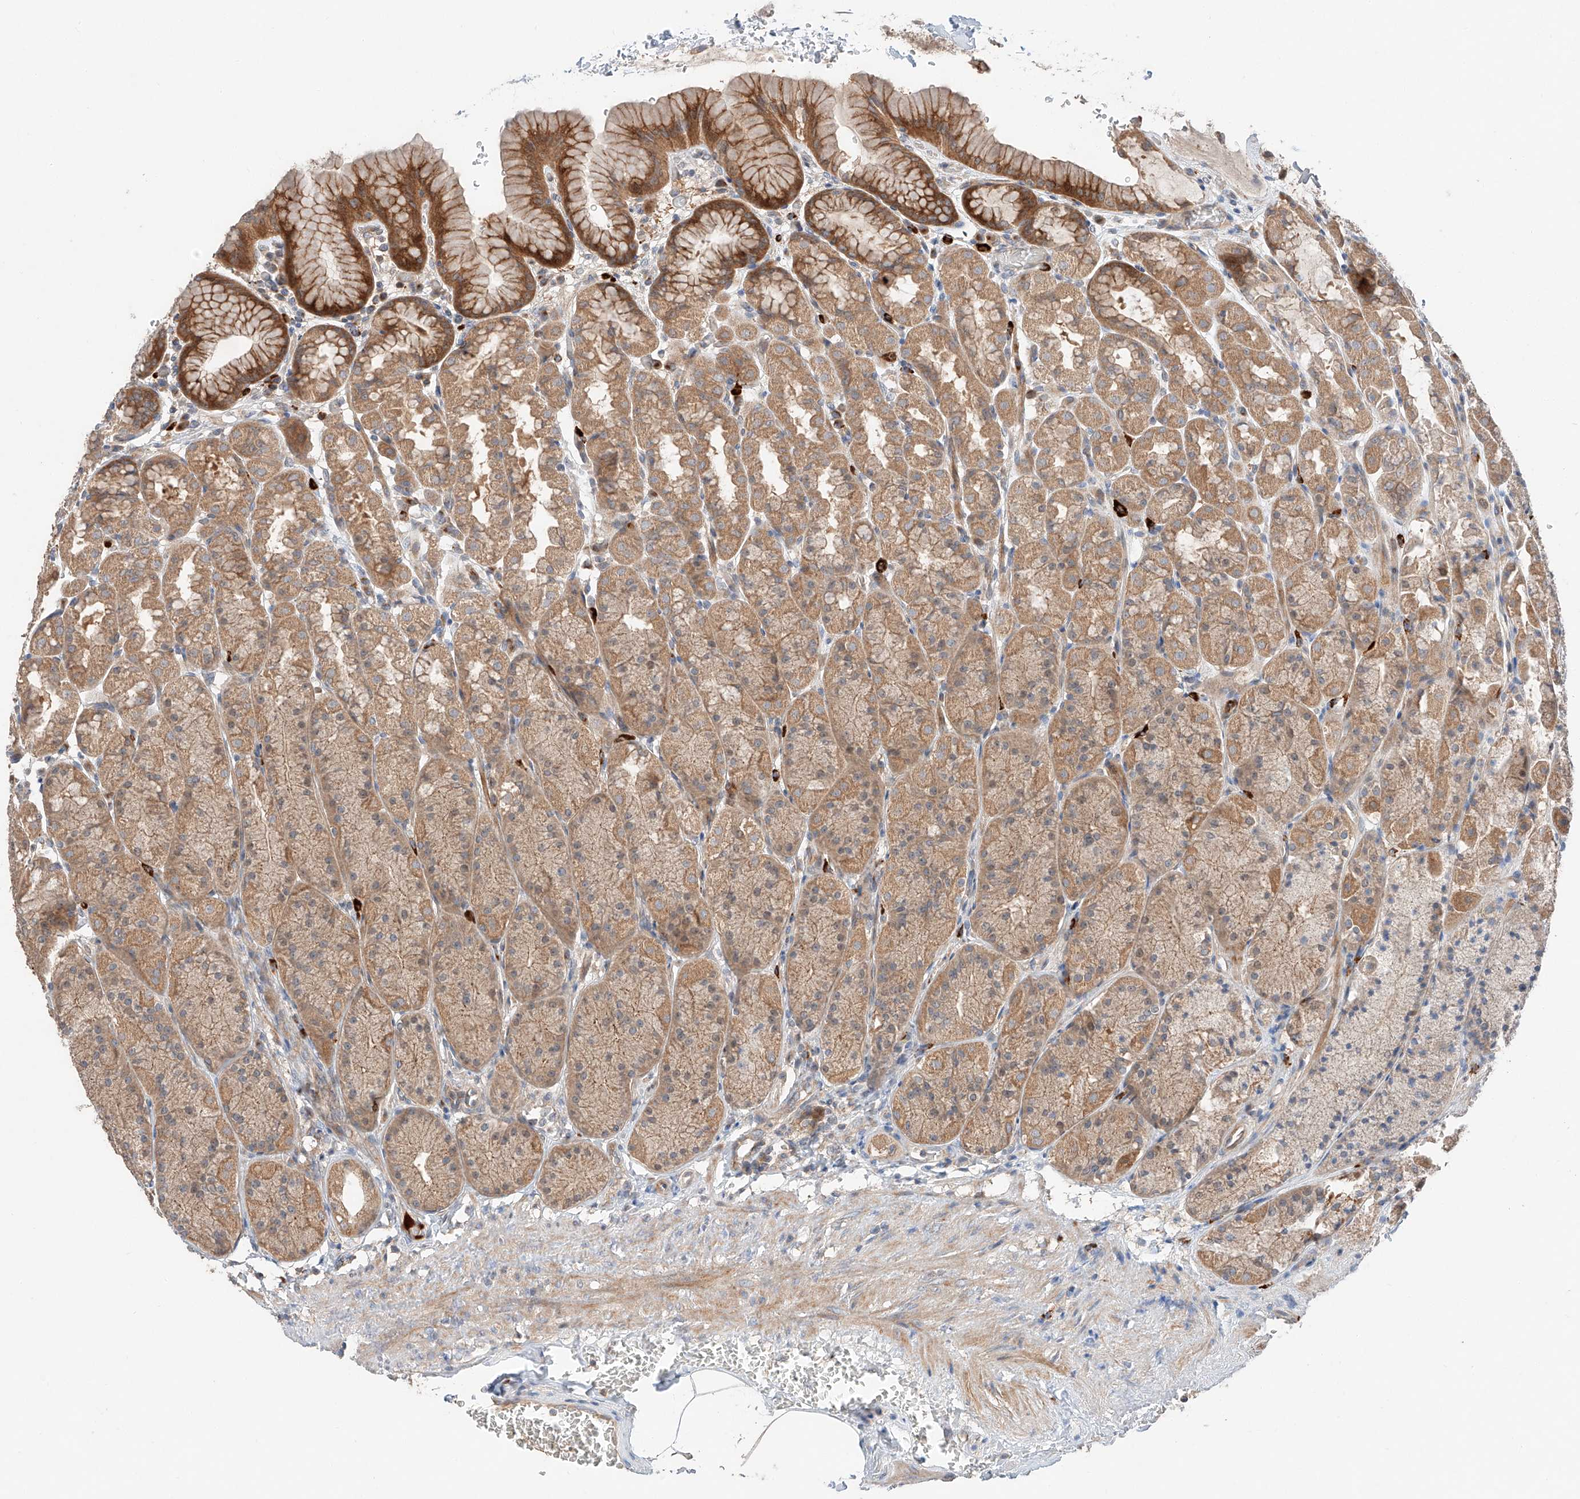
{"staining": {"intensity": "moderate", "quantity": ">75%", "location": "cytoplasmic/membranous"}, "tissue": "stomach", "cell_type": "Glandular cells", "image_type": "normal", "snomed": [{"axis": "morphology", "description": "Normal tissue, NOS"}, {"axis": "topography", "description": "Stomach"}], "caption": "Immunohistochemistry staining of unremarkable stomach, which reveals medium levels of moderate cytoplasmic/membranous staining in approximately >75% of glandular cells indicating moderate cytoplasmic/membranous protein positivity. The staining was performed using DAB (3,3'-diaminobenzidine) (brown) for protein detection and nuclei were counterstained in hematoxylin (blue).", "gene": "XPNPEP1", "patient": {"sex": "male", "age": 42}}